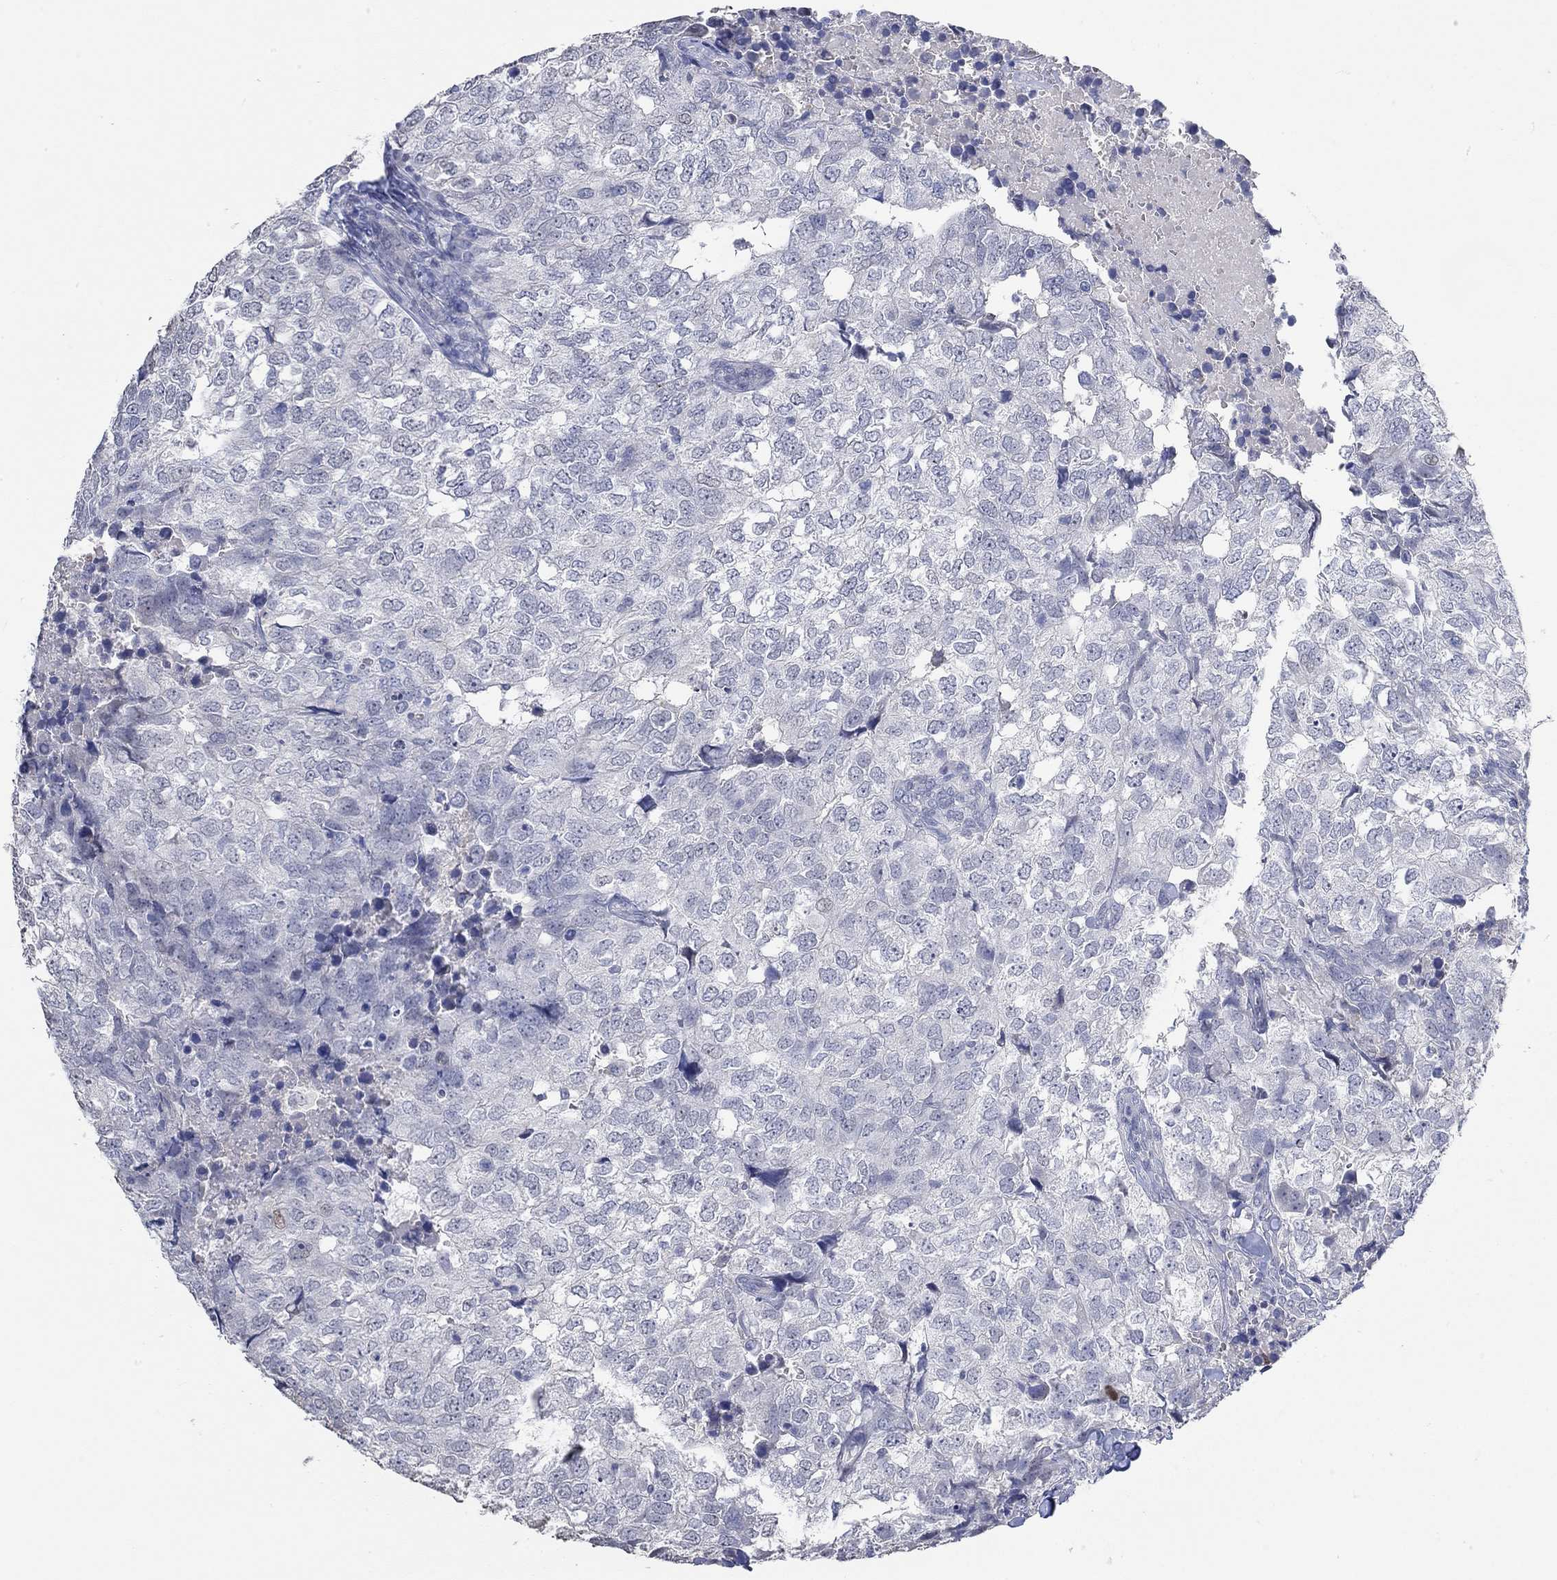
{"staining": {"intensity": "negative", "quantity": "none", "location": "none"}, "tissue": "breast cancer", "cell_type": "Tumor cells", "image_type": "cancer", "snomed": [{"axis": "morphology", "description": "Duct carcinoma"}, {"axis": "topography", "description": "Breast"}], "caption": "Immunohistochemical staining of human breast cancer exhibits no significant staining in tumor cells. Brightfield microscopy of immunohistochemistry stained with DAB (brown) and hematoxylin (blue), captured at high magnification.", "gene": "PNMA5", "patient": {"sex": "female", "age": 30}}